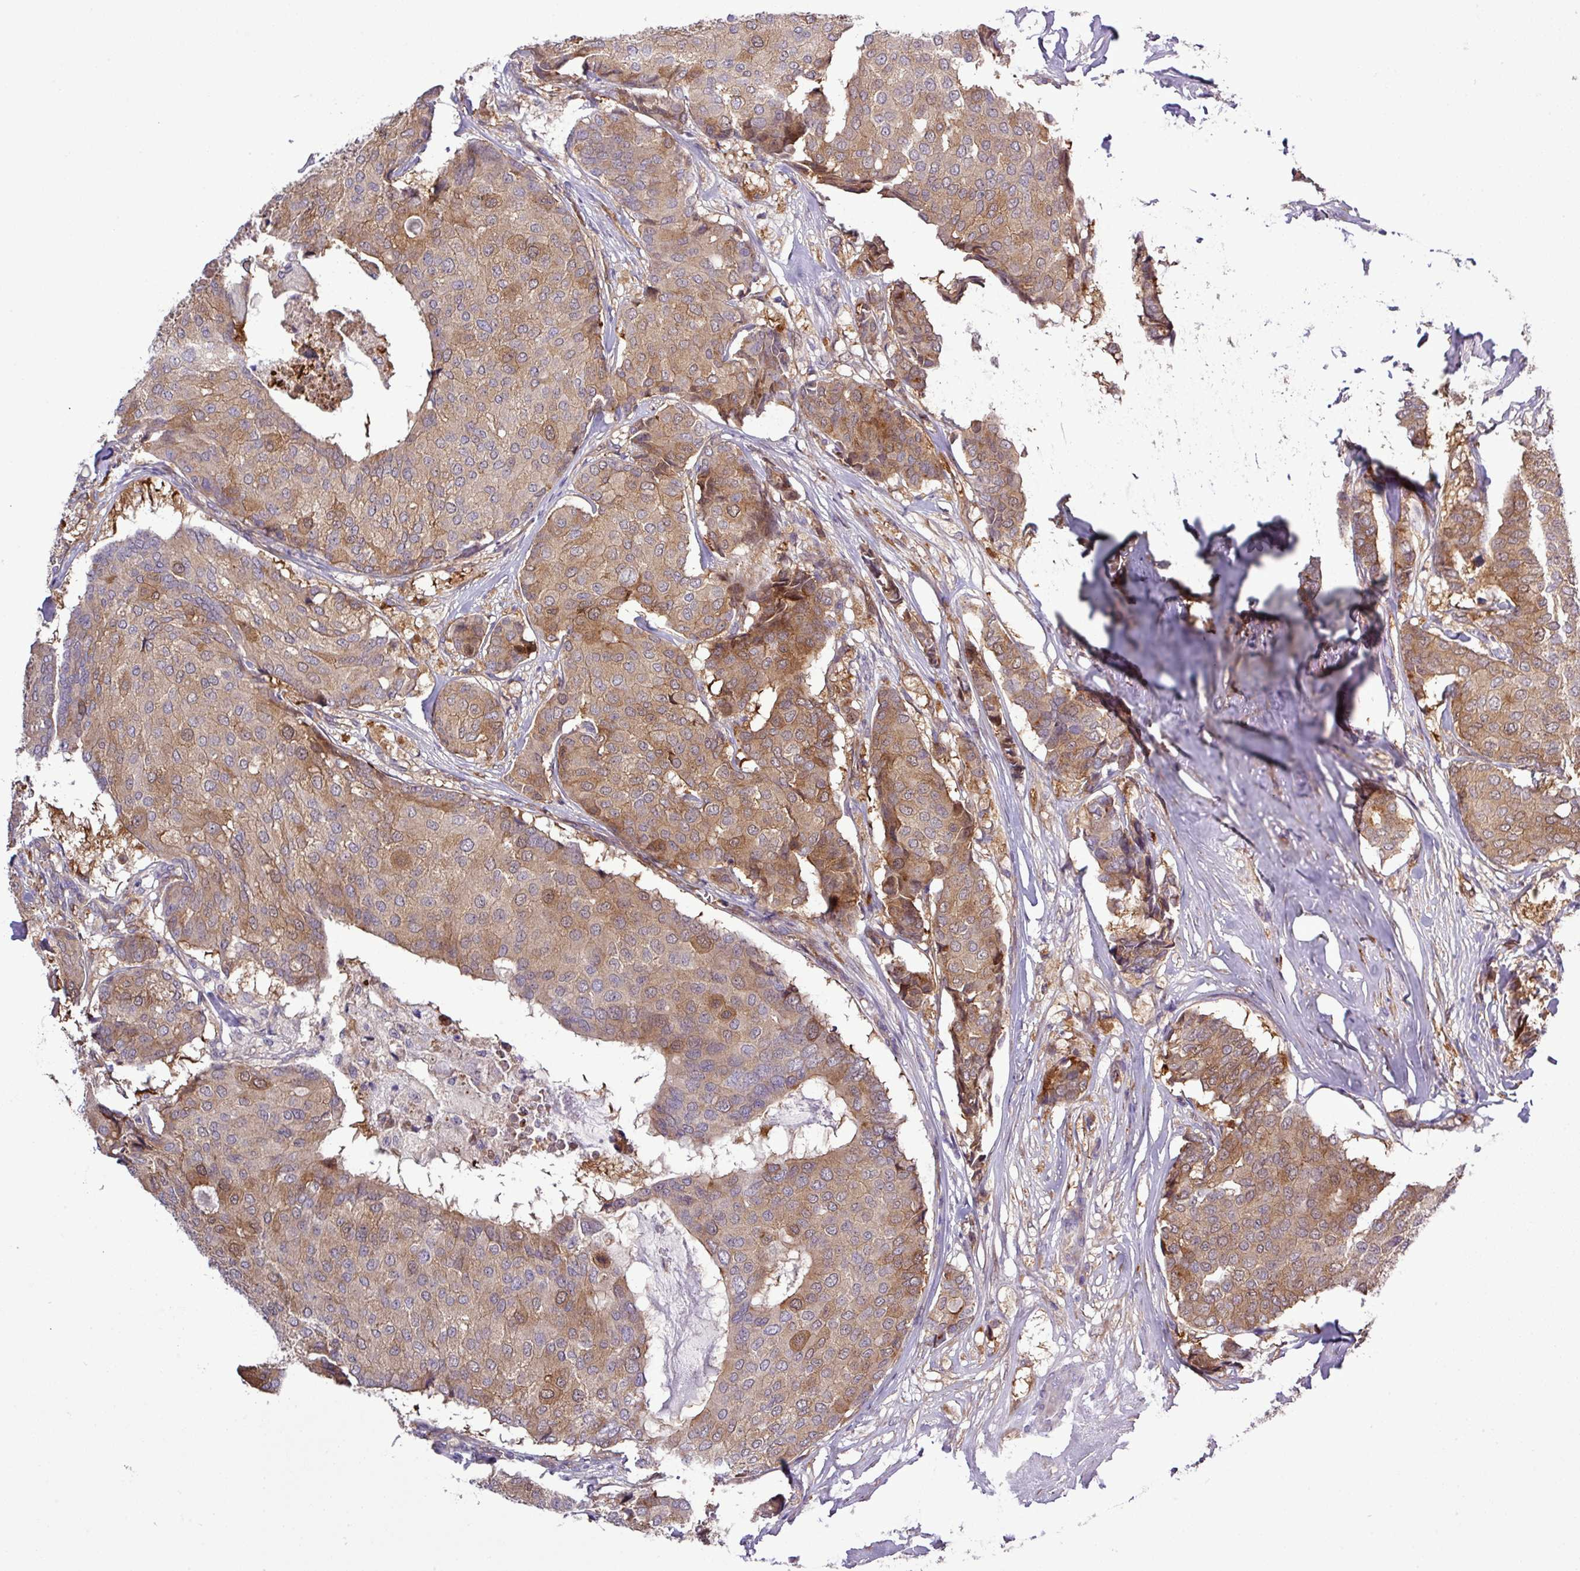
{"staining": {"intensity": "moderate", "quantity": ">75%", "location": "cytoplasmic/membranous,nuclear"}, "tissue": "breast cancer", "cell_type": "Tumor cells", "image_type": "cancer", "snomed": [{"axis": "morphology", "description": "Duct carcinoma"}, {"axis": "topography", "description": "Breast"}], "caption": "Immunohistochemistry (IHC) image of breast cancer (invasive ductal carcinoma) stained for a protein (brown), which reveals medium levels of moderate cytoplasmic/membranous and nuclear positivity in about >75% of tumor cells.", "gene": "CARHSP1", "patient": {"sex": "female", "age": 75}}